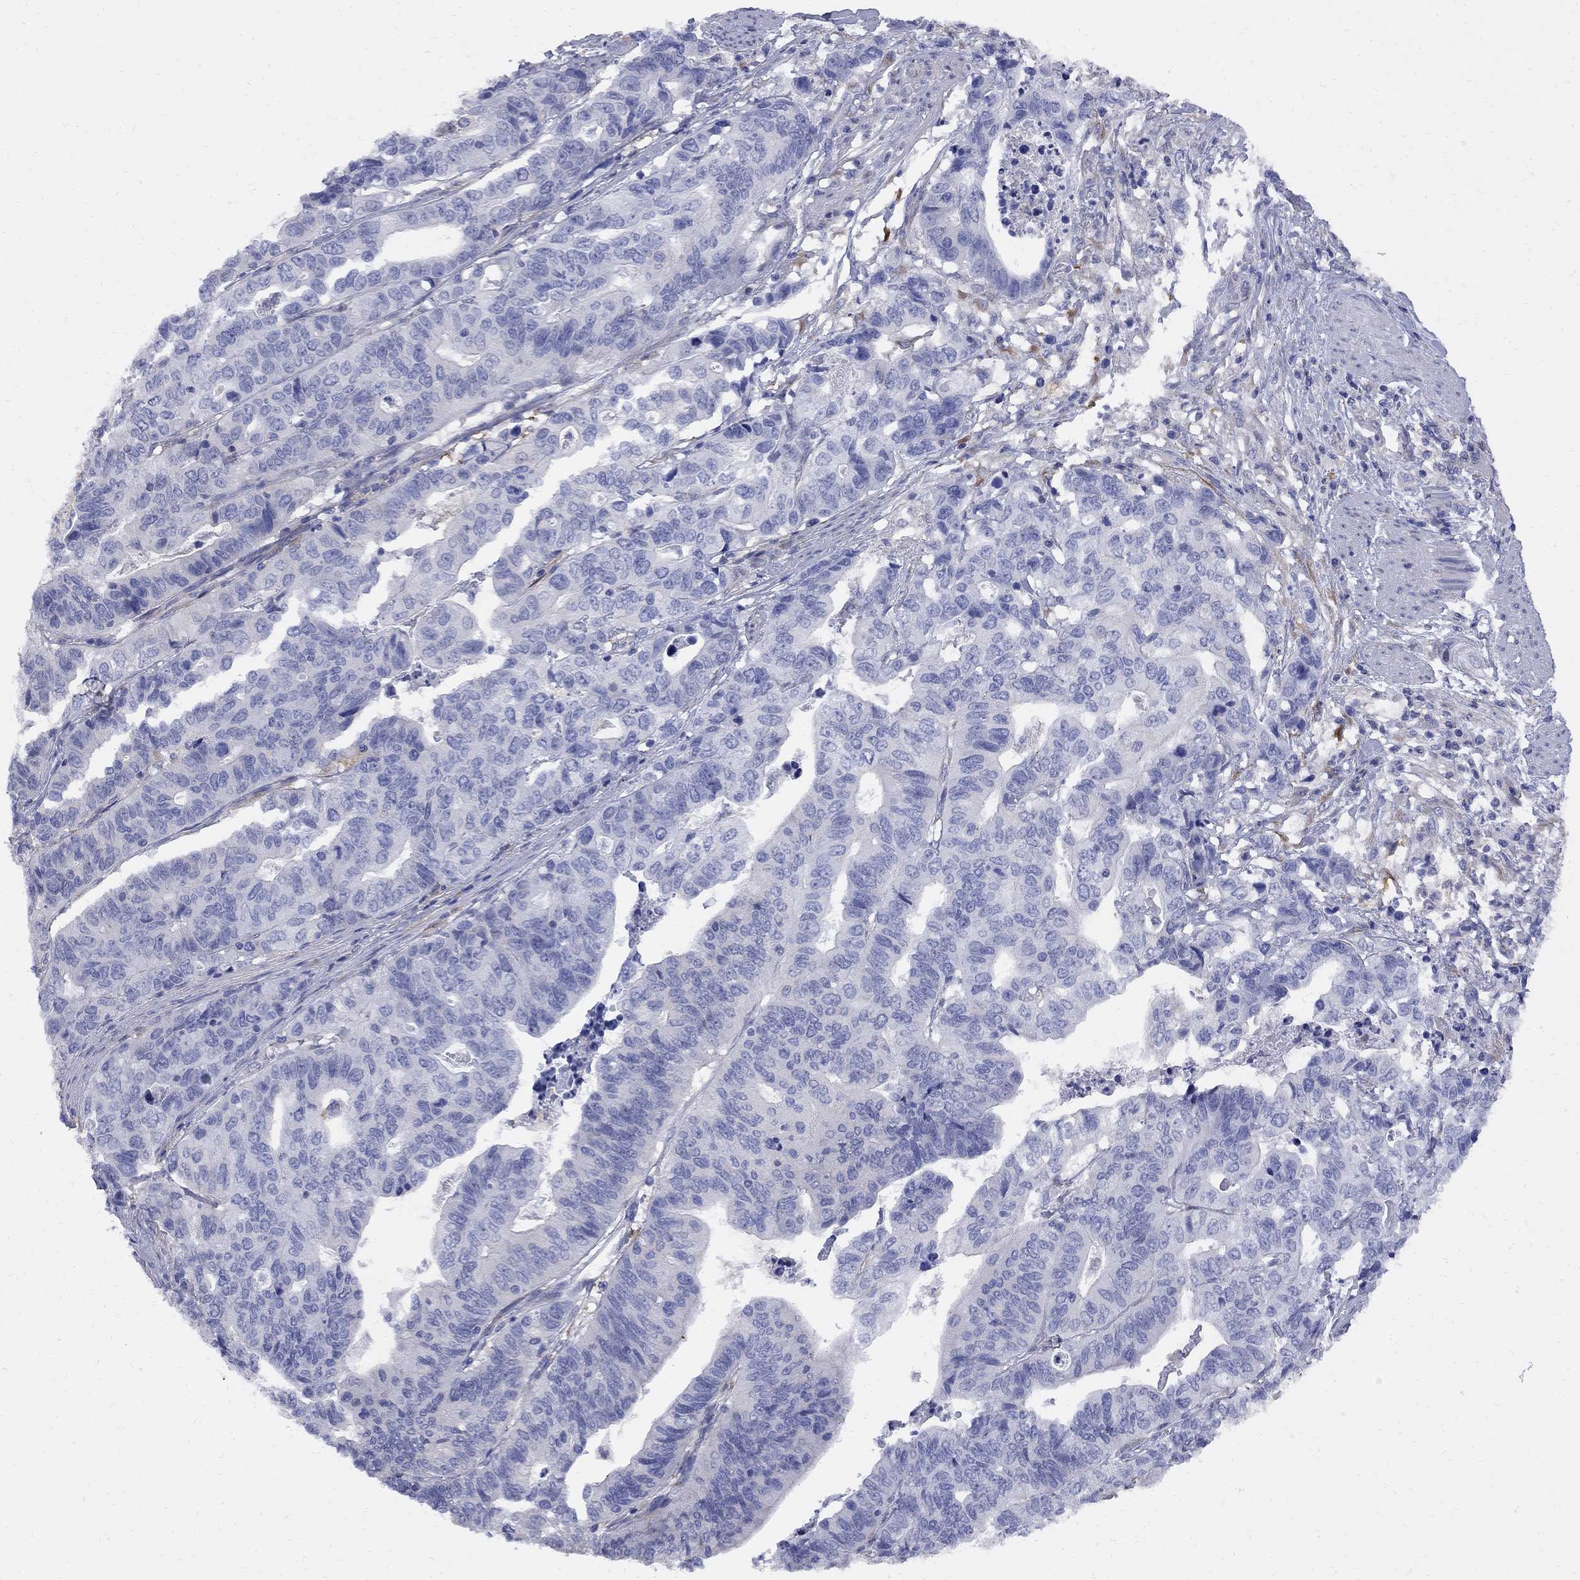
{"staining": {"intensity": "negative", "quantity": "none", "location": "none"}, "tissue": "stomach cancer", "cell_type": "Tumor cells", "image_type": "cancer", "snomed": [{"axis": "morphology", "description": "Adenocarcinoma, NOS"}, {"axis": "topography", "description": "Stomach, upper"}], "caption": "The image displays no significant positivity in tumor cells of stomach cancer (adenocarcinoma).", "gene": "MTHFR", "patient": {"sex": "female", "age": 67}}